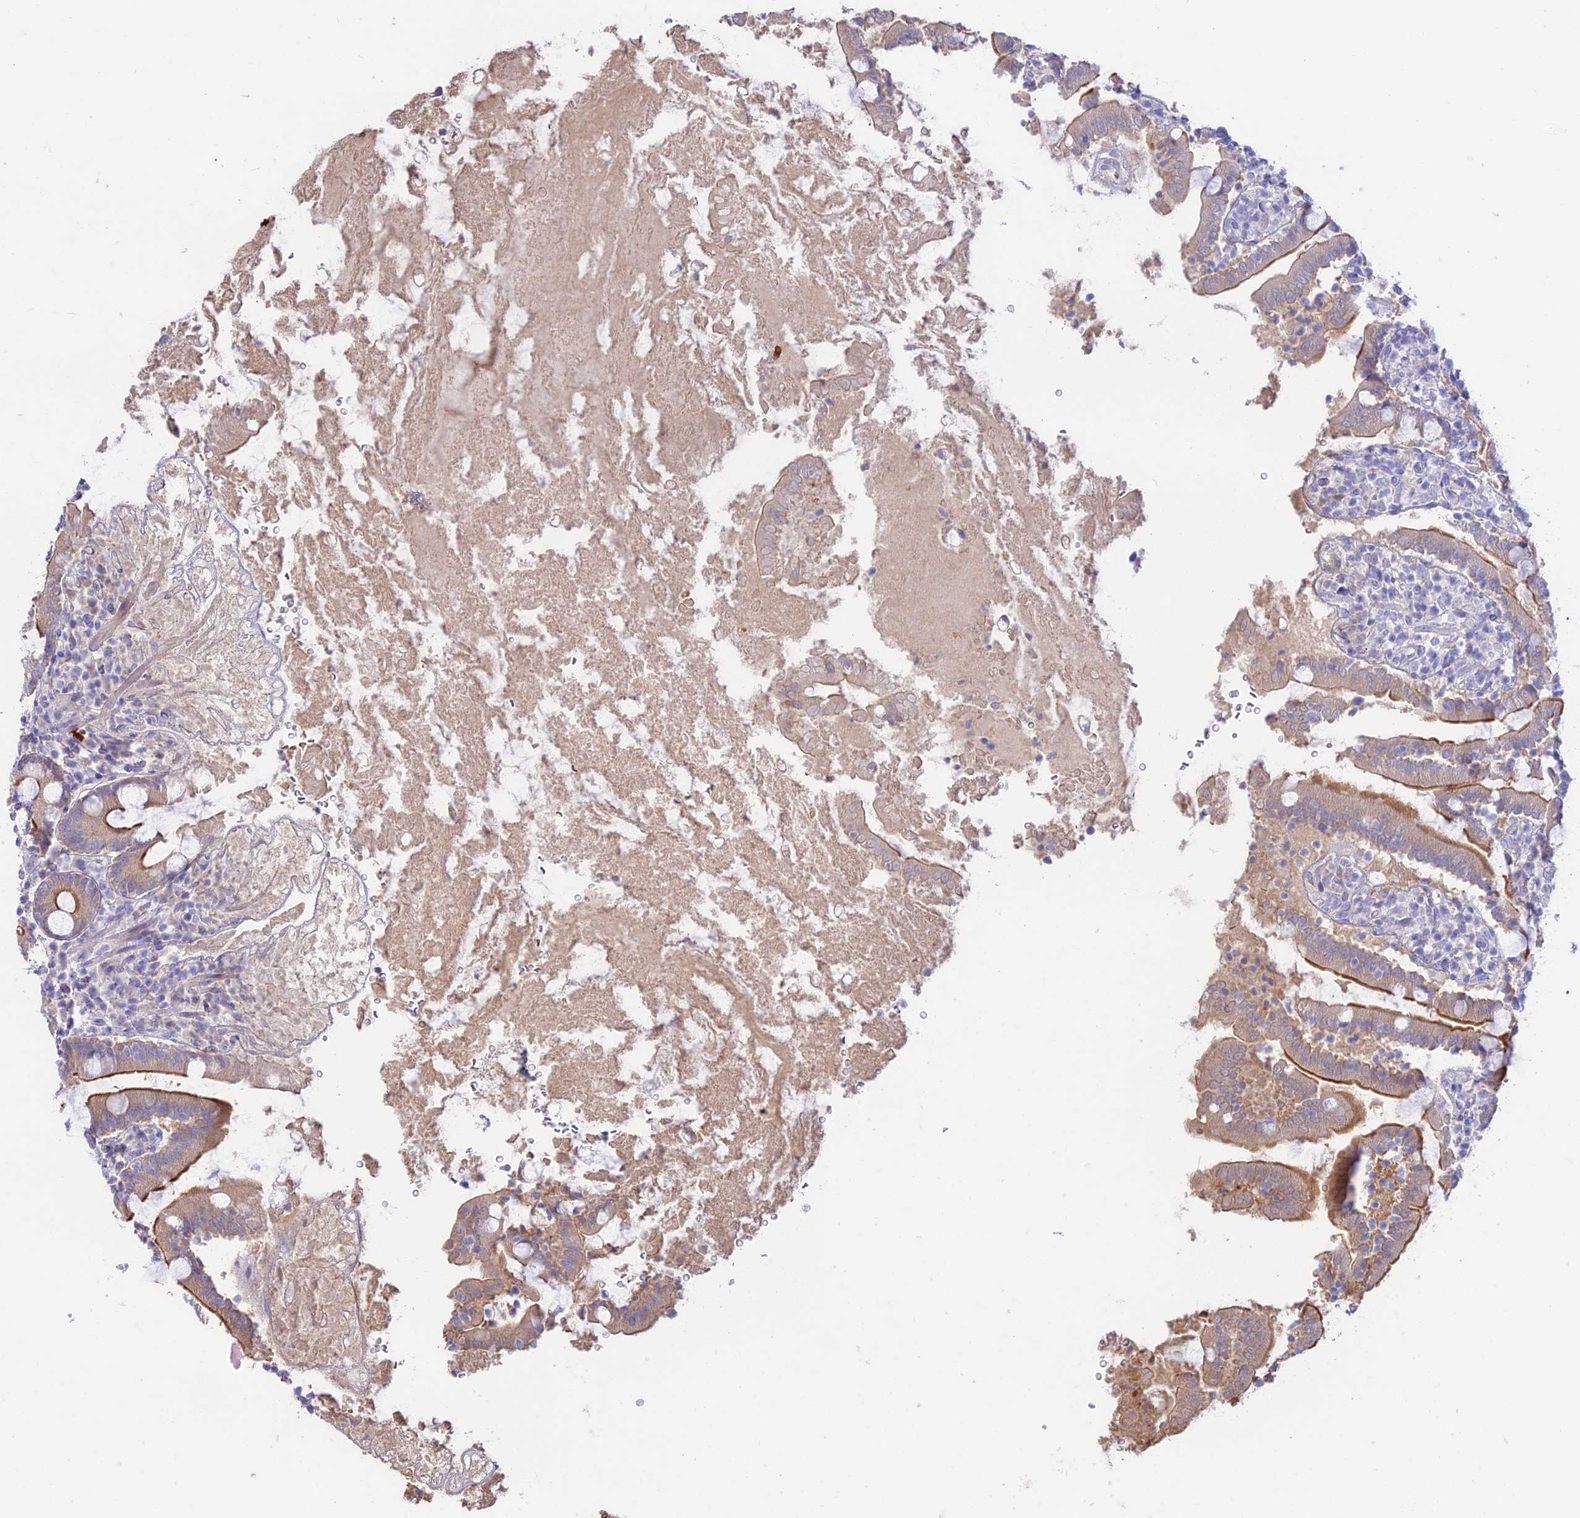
{"staining": {"intensity": "moderate", "quantity": "25%-75%", "location": "cytoplasmic/membranous"}, "tissue": "duodenum", "cell_type": "Glandular cells", "image_type": "normal", "snomed": [{"axis": "morphology", "description": "Normal tissue, NOS"}, {"axis": "topography", "description": "Duodenum"}], "caption": "Immunohistochemical staining of normal duodenum exhibits 25%-75% levels of moderate cytoplasmic/membranous protein positivity in about 25%-75% of glandular cells. Ihc stains the protein in brown and the nuclei are stained blue.", "gene": "NLRP9", "patient": {"sex": "male", "age": 35}}